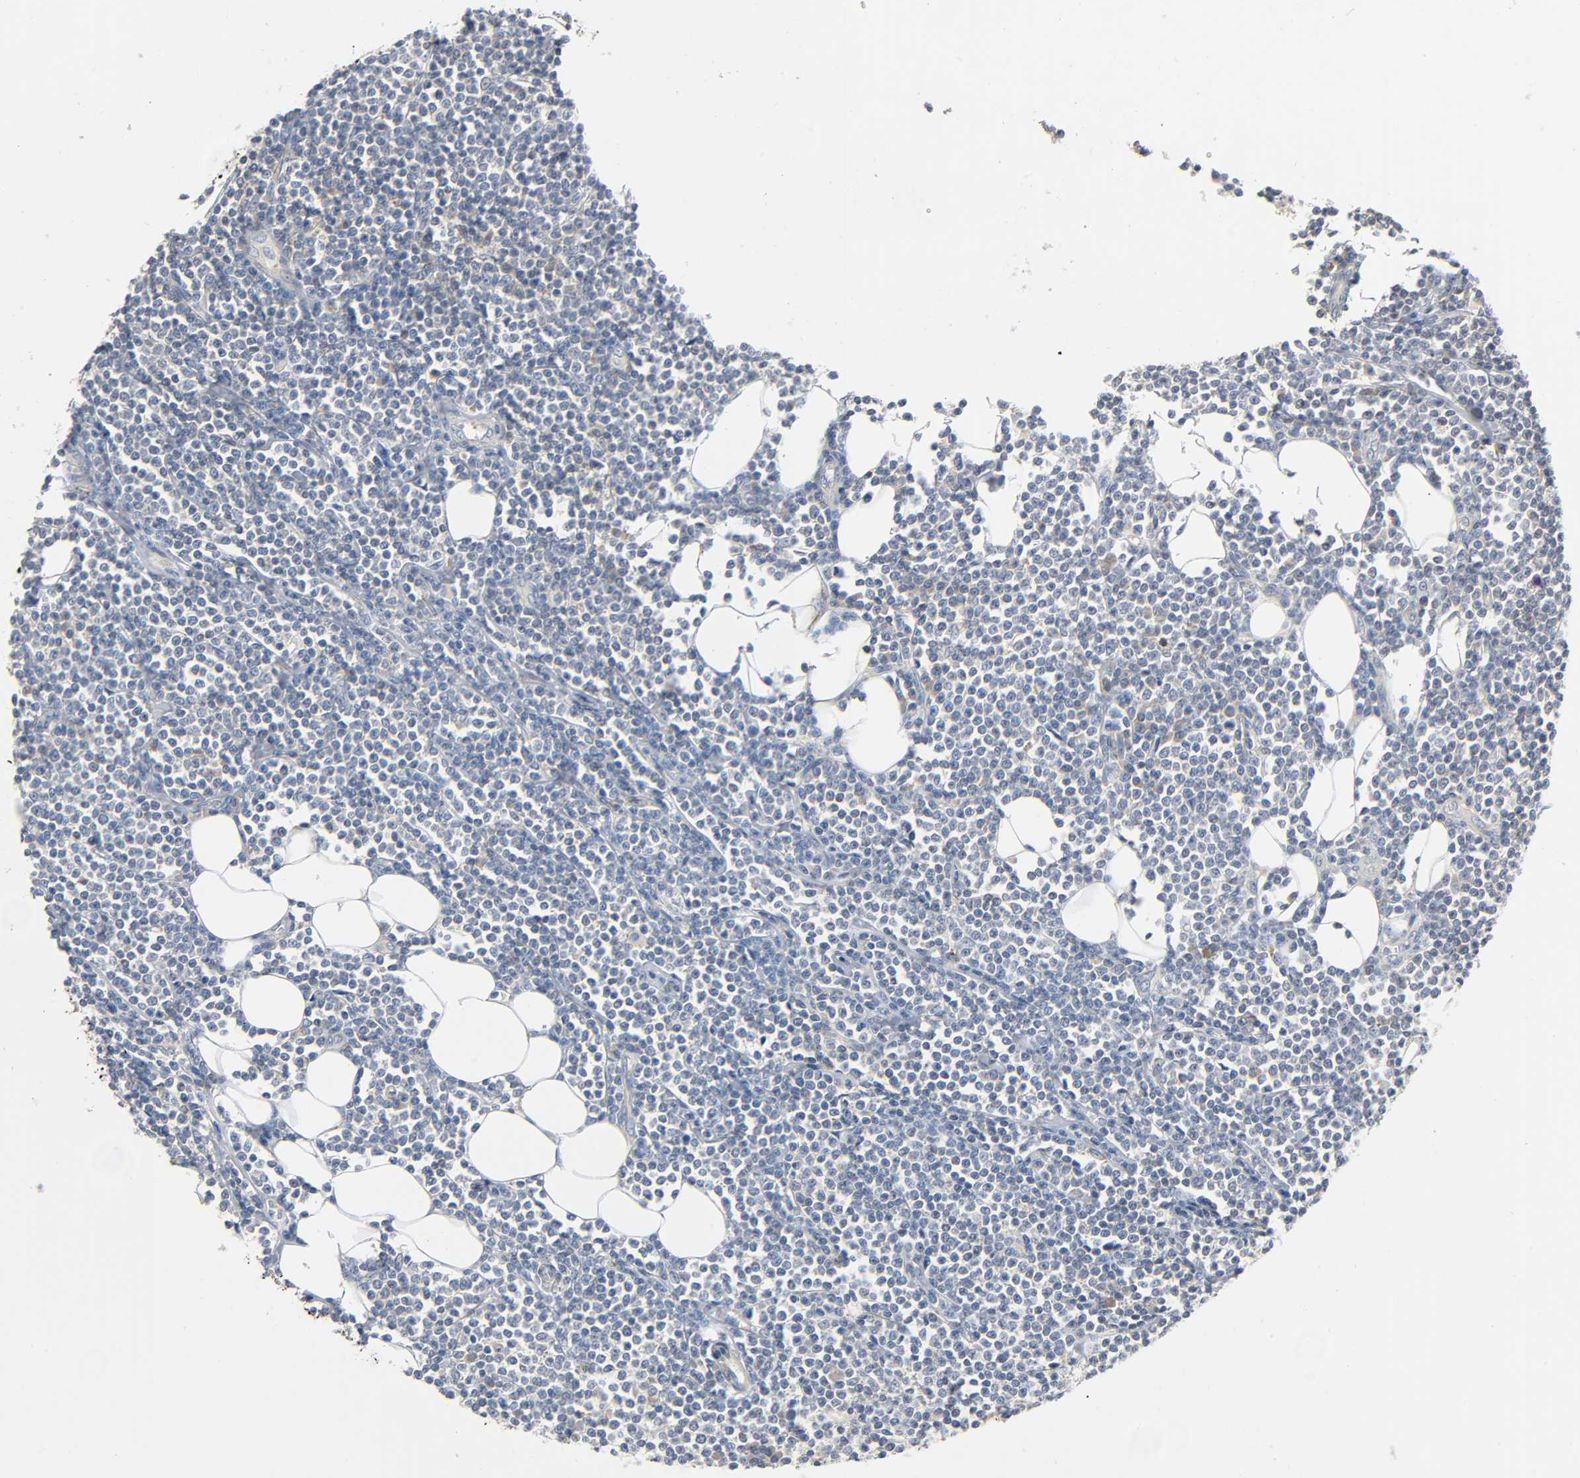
{"staining": {"intensity": "negative", "quantity": "none", "location": "none"}, "tissue": "lymphoma", "cell_type": "Tumor cells", "image_type": "cancer", "snomed": [{"axis": "morphology", "description": "Malignant lymphoma, non-Hodgkin's type, Low grade"}, {"axis": "topography", "description": "Soft tissue"}], "caption": "Immunohistochemistry (IHC) of malignant lymphoma, non-Hodgkin's type (low-grade) displays no positivity in tumor cells.", "gene": "ARPC1A", "patient": {"sex": "male", "age": 92}}